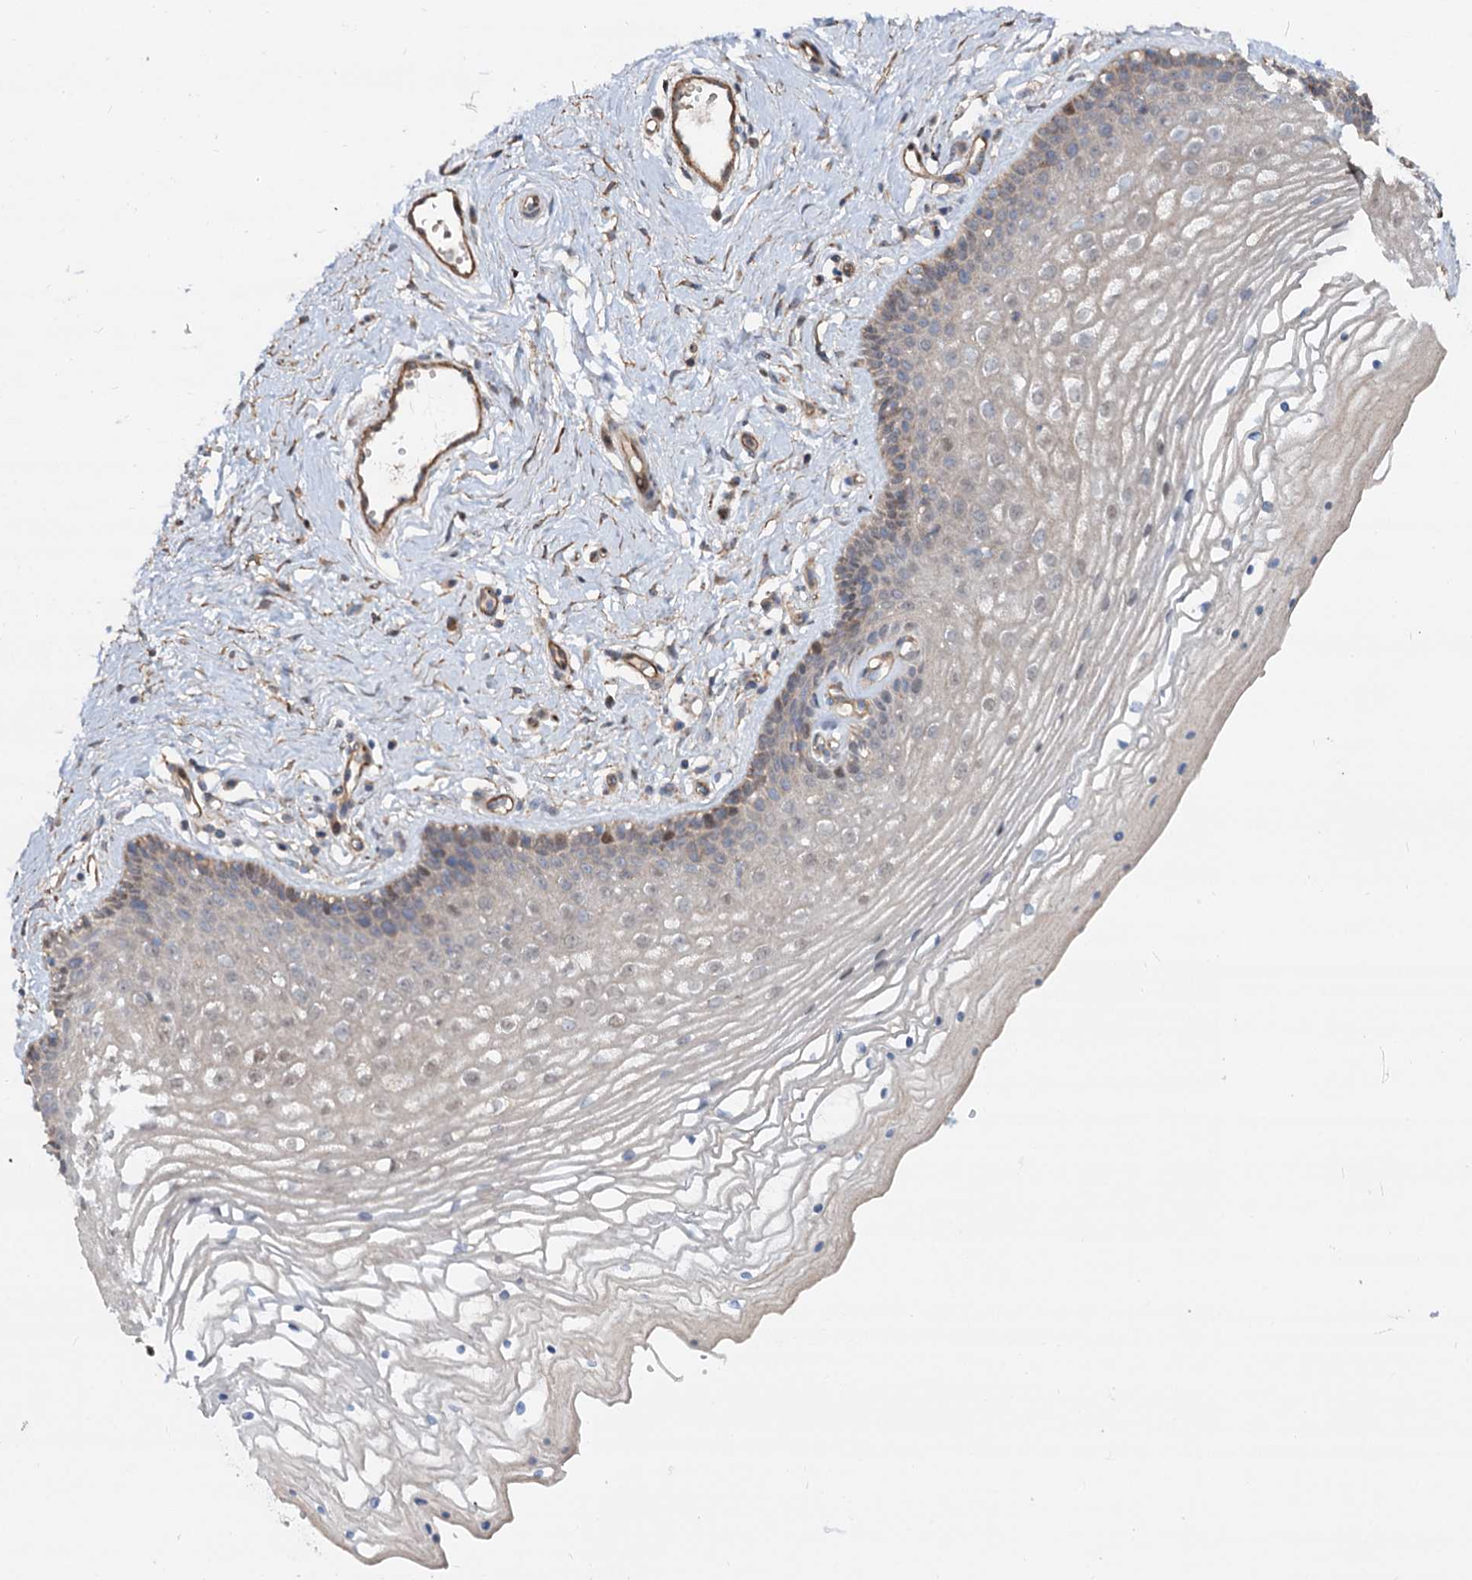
{"staining": {"intensity": "weak", "quantity": "<25%", "location": "cytoplasmic/membranous"}, "tissue": "vagina", "cell_type": "Squamous epithelial cells", "image_type": "normal", "snomed": [{"axis": "morphology", "description": "Normal tissue, NOS"}, {"axis": "topography", "description": "Vagina"}], "caption": "Photomicrograph shows no protein positivity in squamous epithelial cells of benign vagina. The staining is performed using DAB brown chromogen with nuclei counter-stained in using hematoxylin.", "gene": "PTDSS2", "patient": {"sex": "female", "age": 46}}